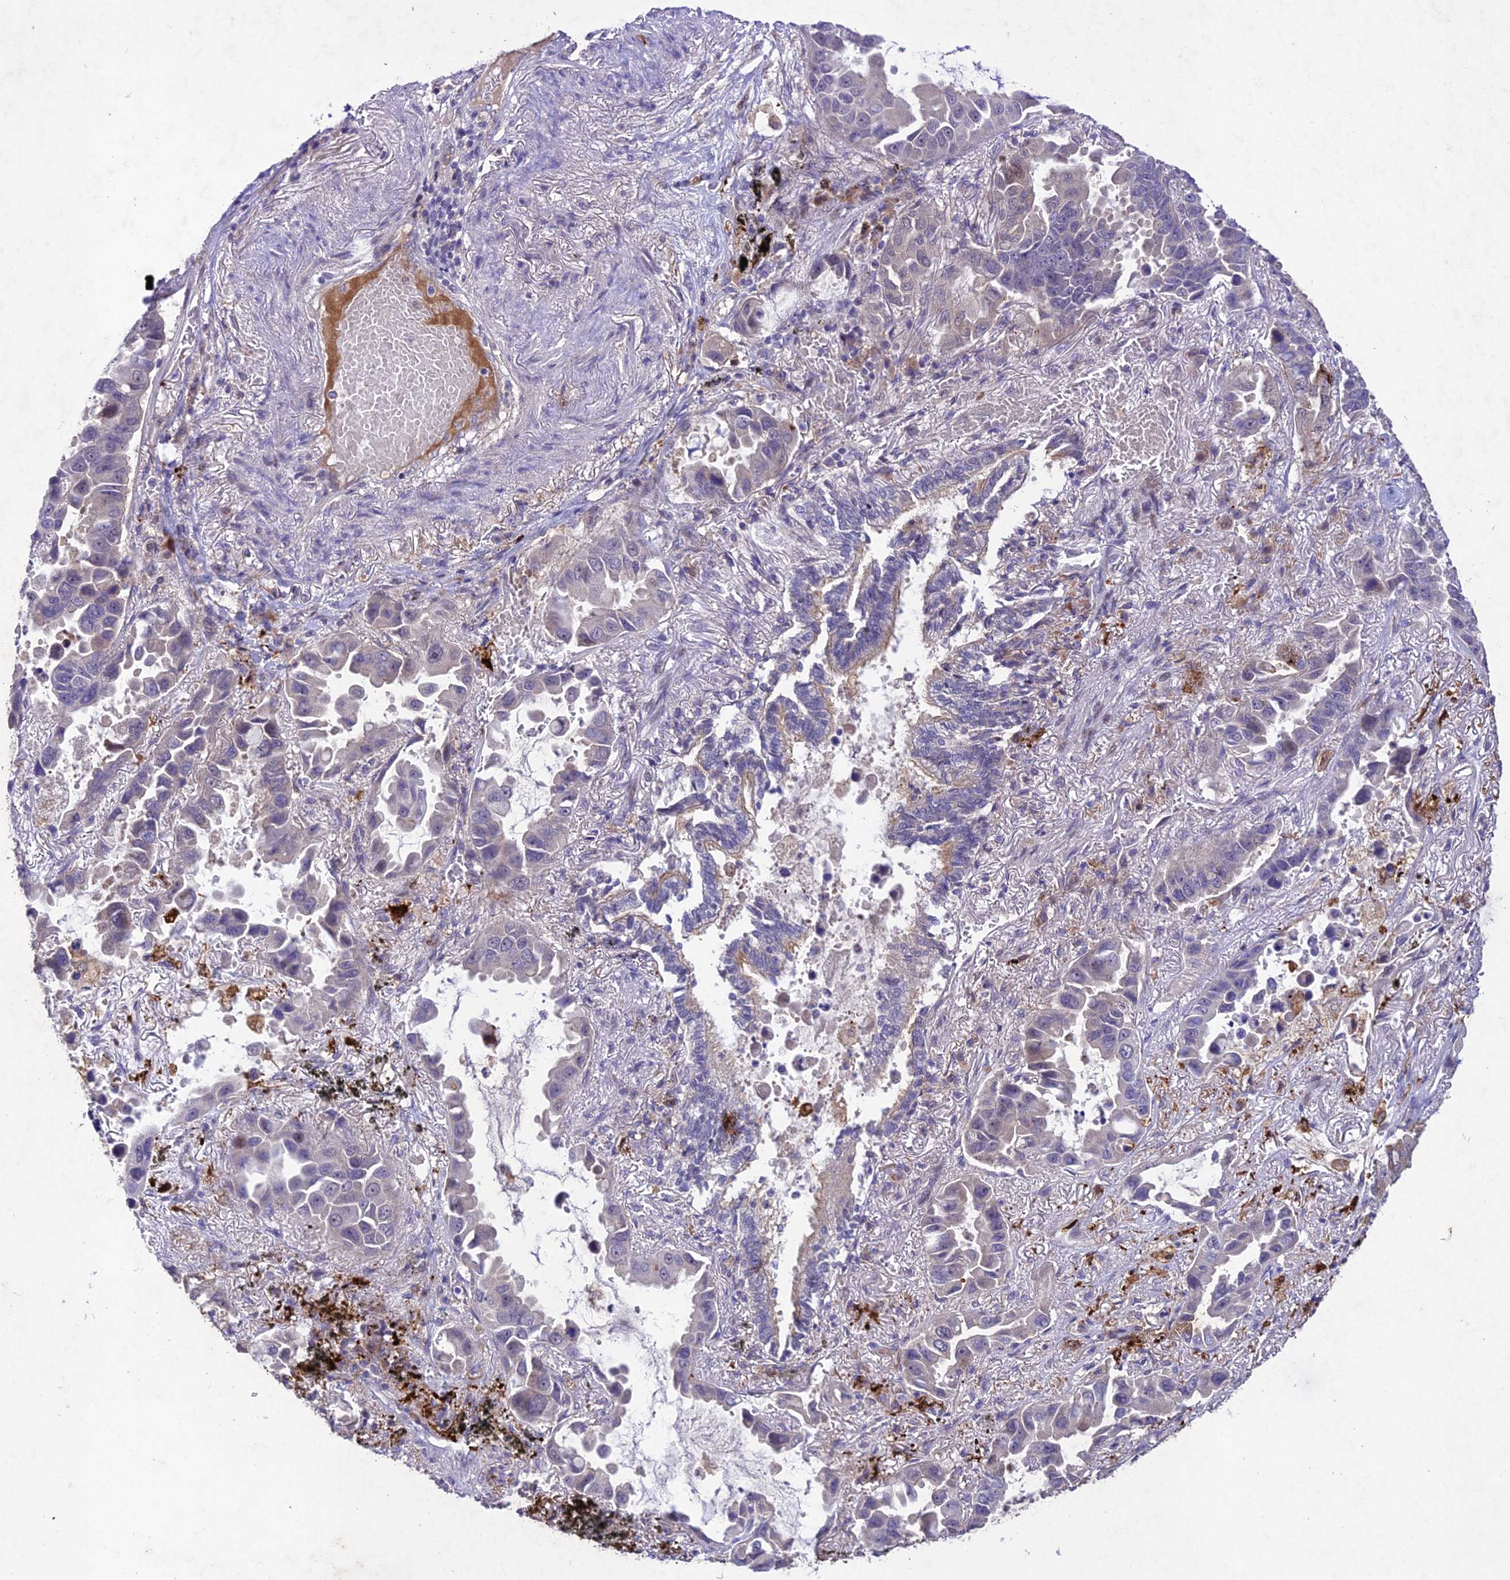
{"staining": {"intensity": "negative", "quantity": "none", "location": "none"}, "tissue": "lung cancer", "cell_type": "Tumor cells", "image_type": "cancer", "snomed": [{"axis": "morphology", "description": "Adenocarcinoma, NOS"}, {"axis": "topography", "description": "Lung"}], "caption": "High power microscopy histopathology image of an IHC photomicrograph of adenocarcinoma (lung), revealing no significant staining in tumor cells.", "gene": "ANKRD52", "patient": {"sex": "male", "age": 64}}